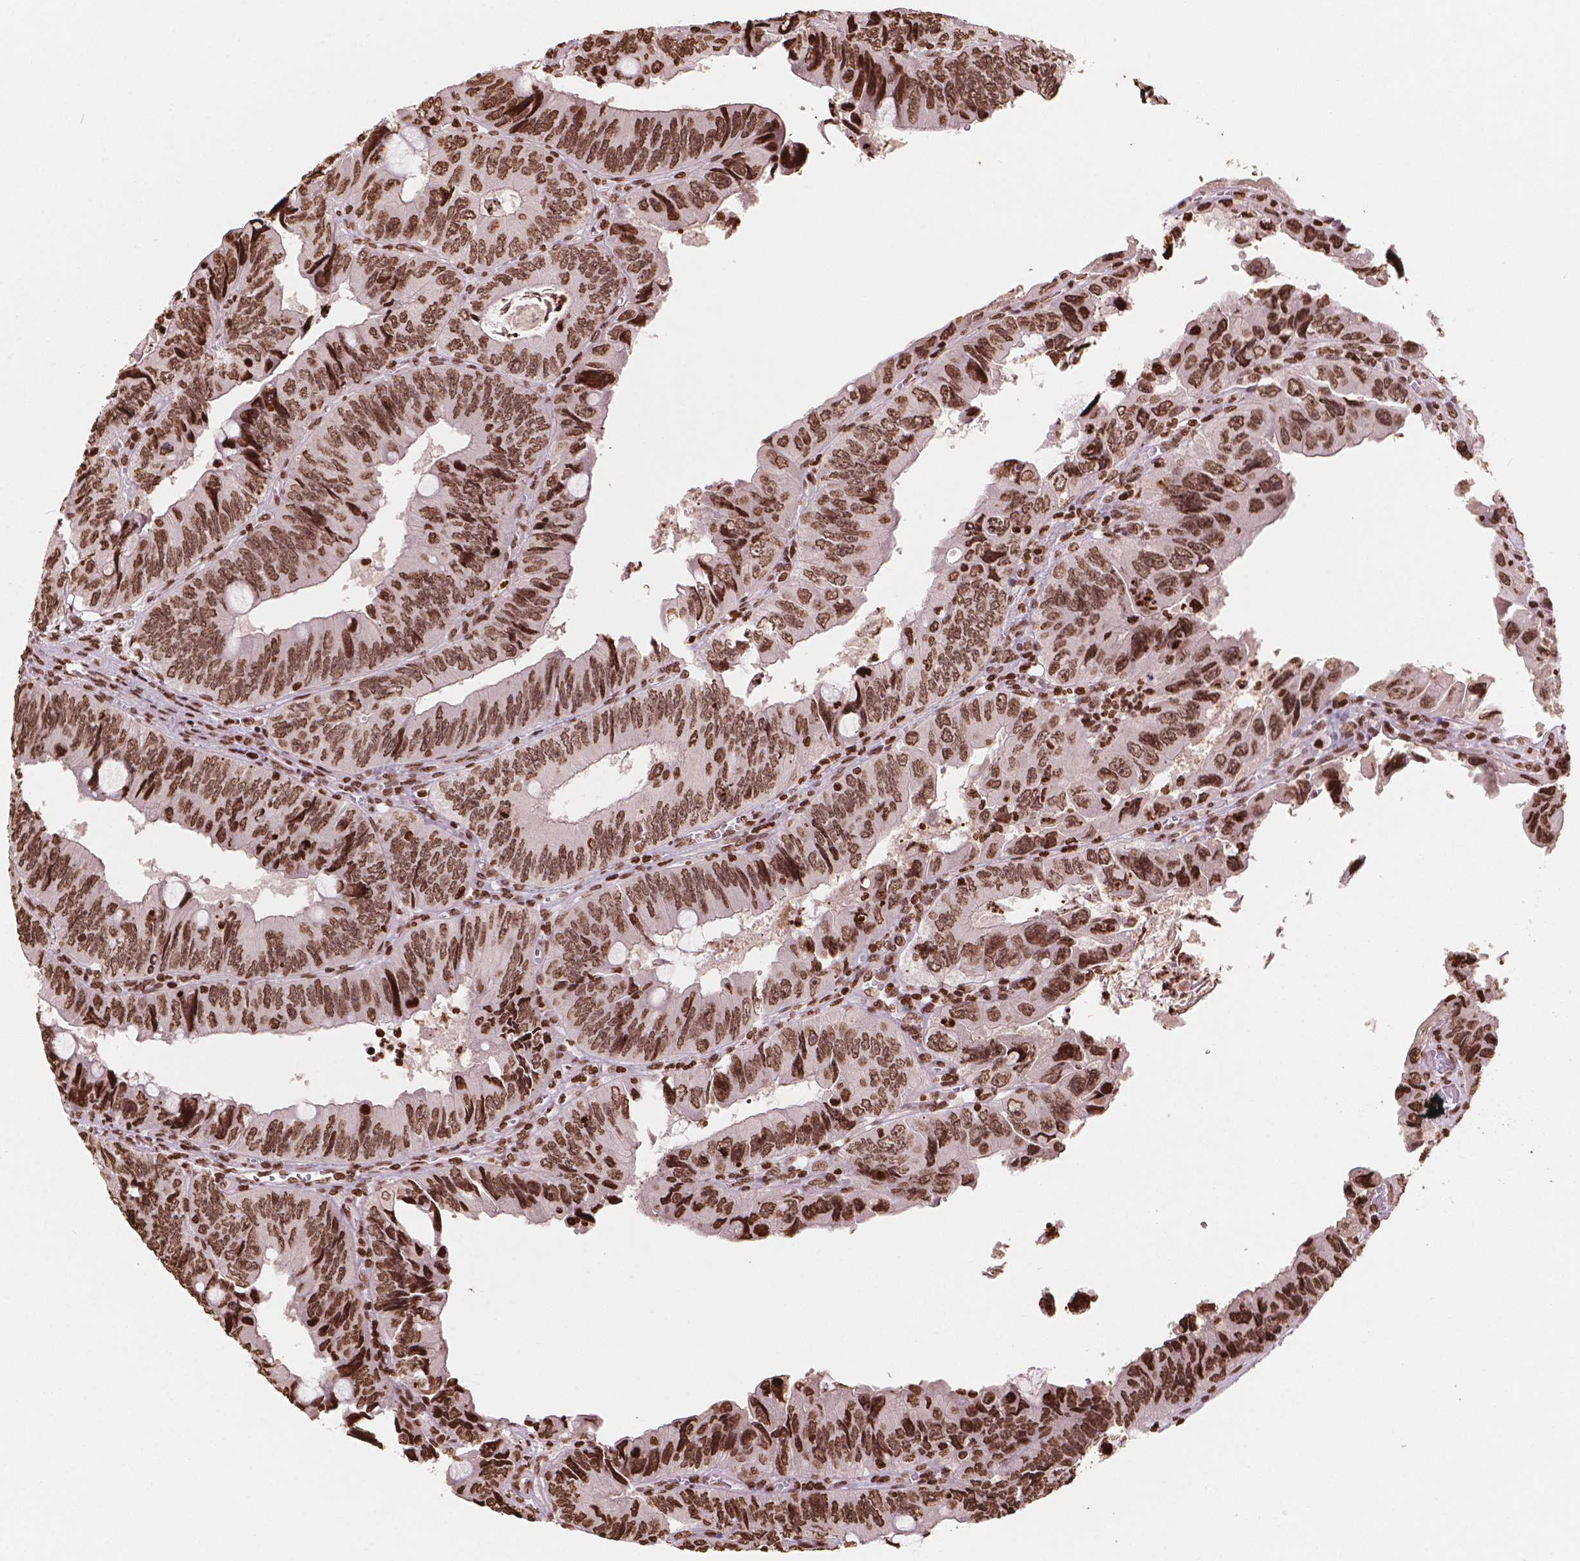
{"staining": {"intensity": "strong", "quantity": ">75%", "location": "cytoplasmic/membranous,nuclear"}, "tissue": "colorectal cancer", "cell_type": "Tumor cells", "image_type": "cancer", "snomed": [{"axis": "morphology", "description": "Adenocarcinoma, NOS"}, {"axis": "topography", "description": "Colon"}], "caption": "Protein expression analysis of human colorectal cancer (adenocarcinoma) reveals strong cytoplasmic/membranous and nuclear staining in approximately >75% of tumor cells. (Brightfield microscopy of DAB IHC at high magnification).", "gene": "H3C7", "patient": {"sex": "female", "age": 84}}